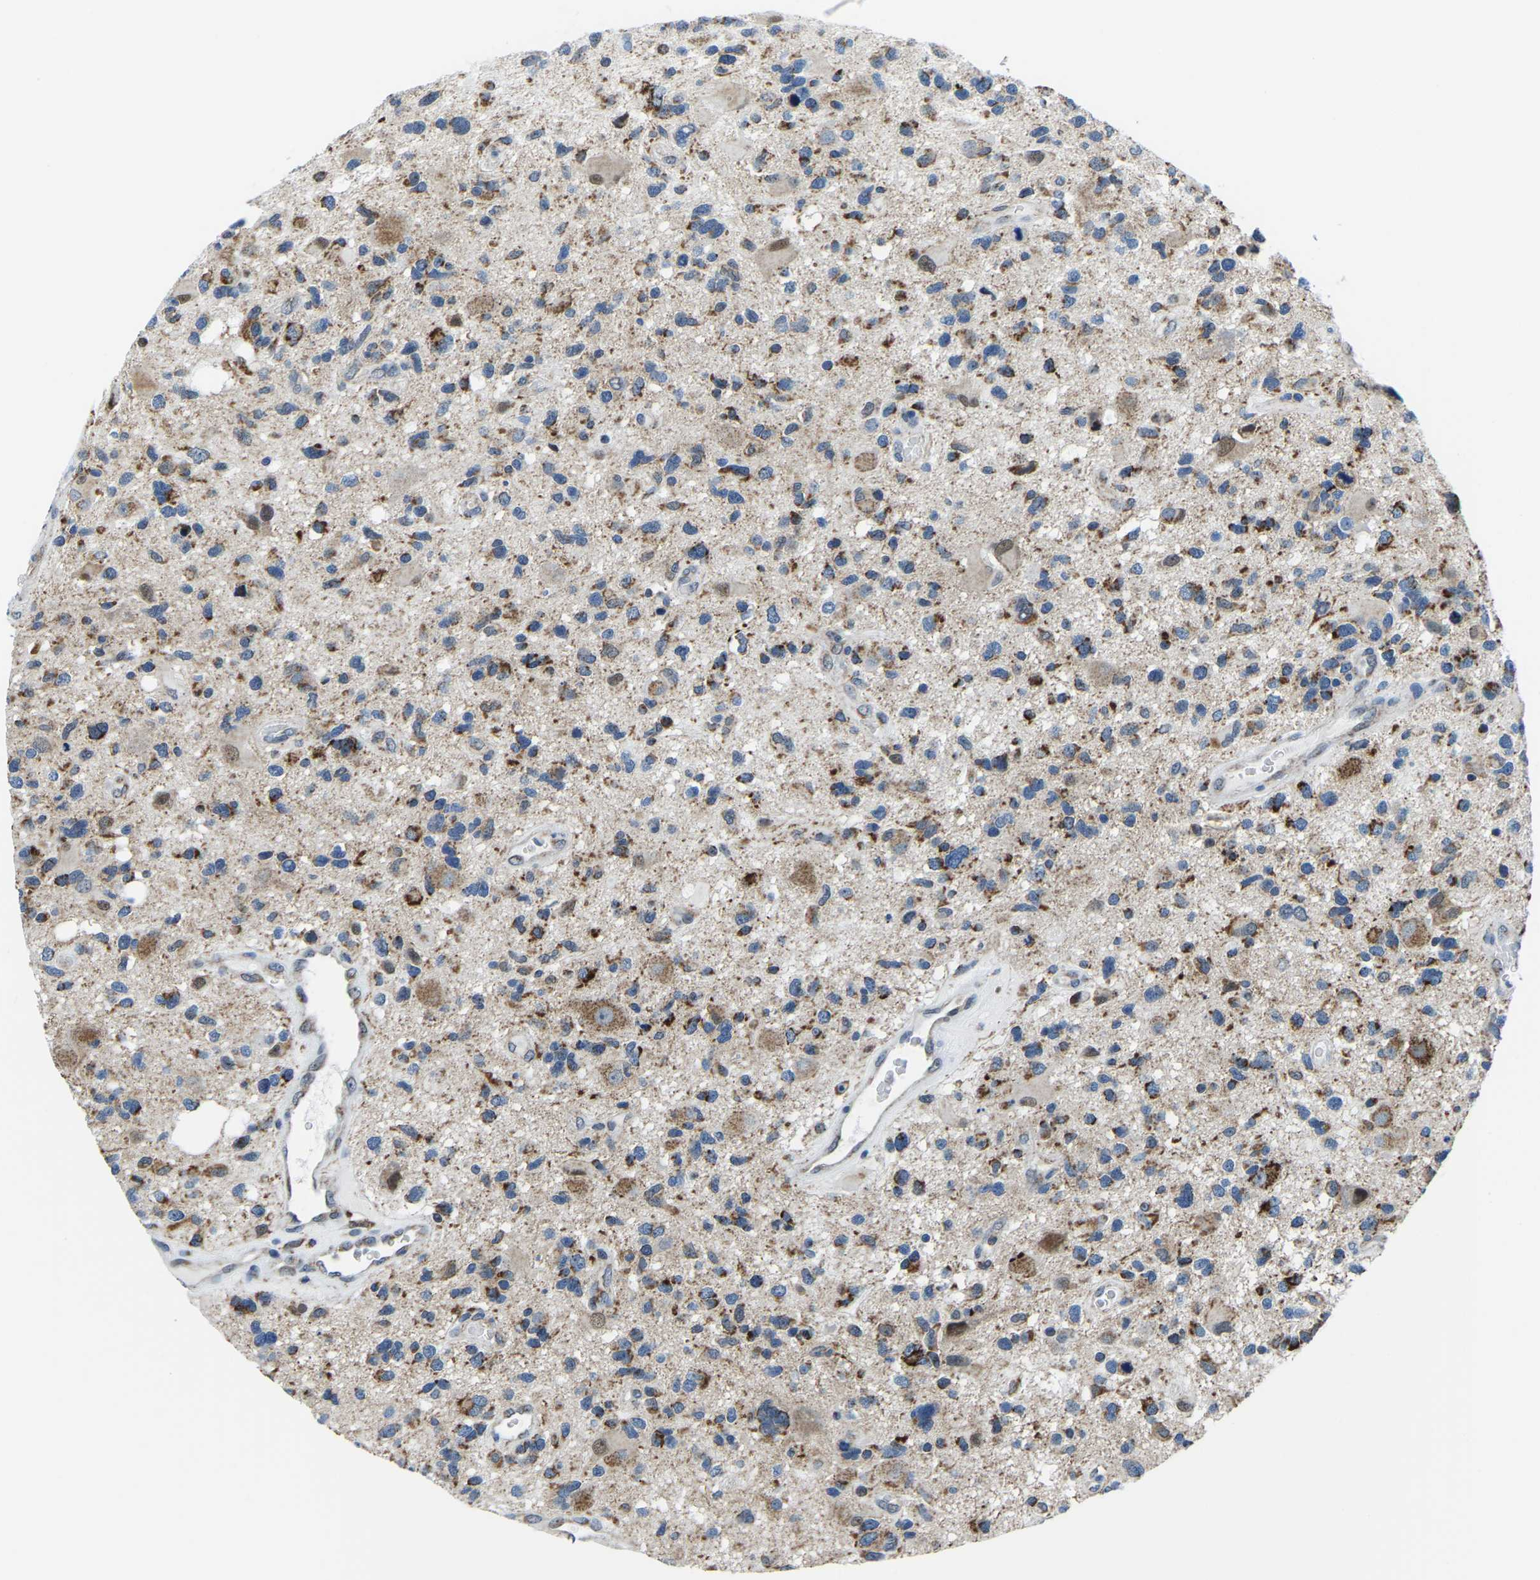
{"staining": {"intensity": "moderate", "quantity": "25%-75%", "location": "cytoplasmic/membranous"}, "tissue": "glioma", "cell_type": "Tumor cells", "image_type": "cancer", "snomed": [{"axis": "morphology", "description": "Glioma, malignant, High grade"}, {"axis": "topography", "description": "Brain"}], "caption": "Glioma stained with DAB (3,3'-diaminobenzidine) immunohistochemistry (IHC) displays medium levels of moderate cytoplasmic/membranous positivity in about 25%-75% of tumor cells.", "gene": "BNIP3L", "patient": {"sex": "male", "age": 33}}